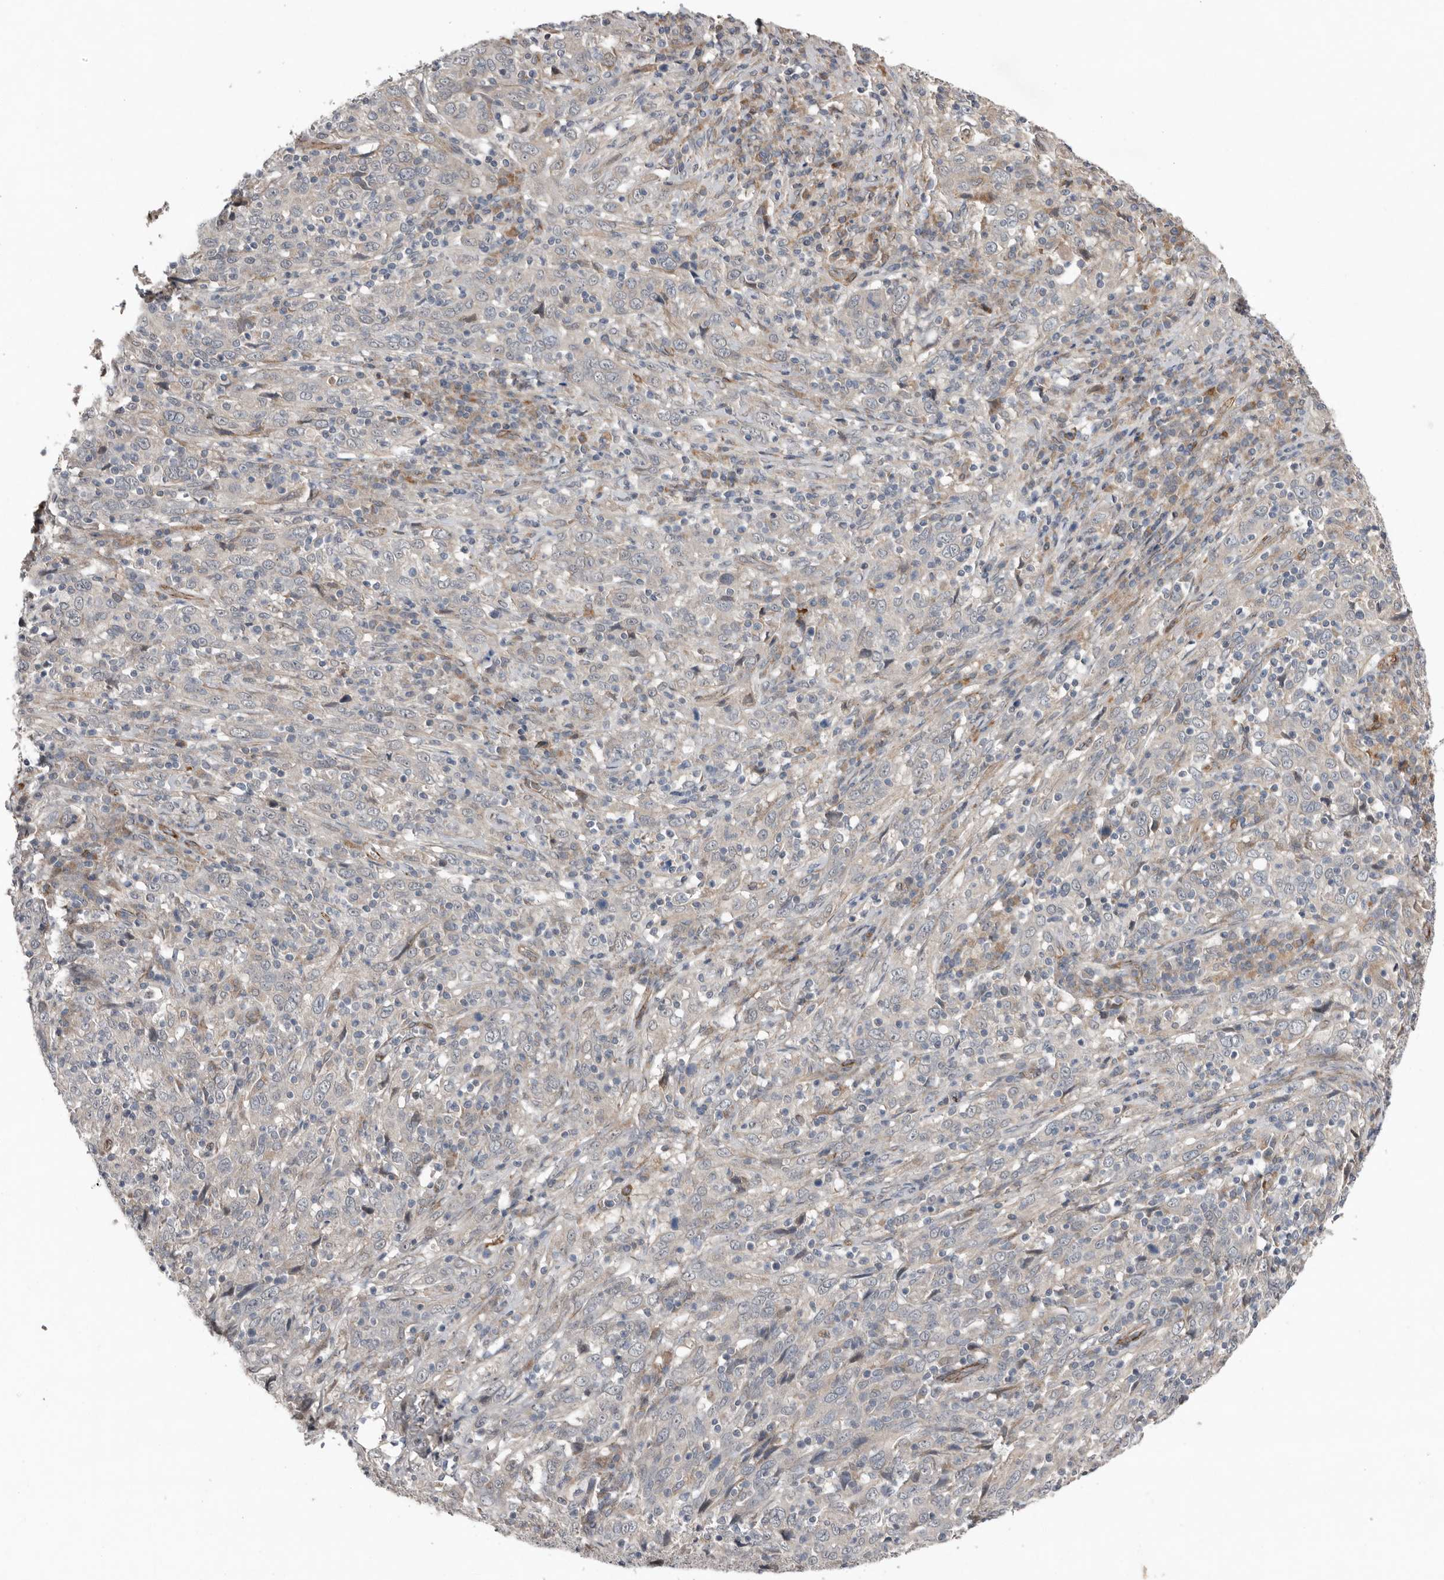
{"staining": {"intensity": "negative", "quantity": "none", "location": "none"}, "tissue": "cervical cancer", "cell_type": "Tumor cells", "image_type": "cancer", "snomed": [{"axis": "morphology", "description": "Squamous cell carcinoma, NOS"}, {"axis": "topography", "description": "Cervix"}], "caption": "Tumor cells show no significant positivity in cervical cancer (squamous cell carcinoma). (DAB IHC, high magnification).", "gene": "RANBP17", "patient": {"sex": "female", "age": 46}}